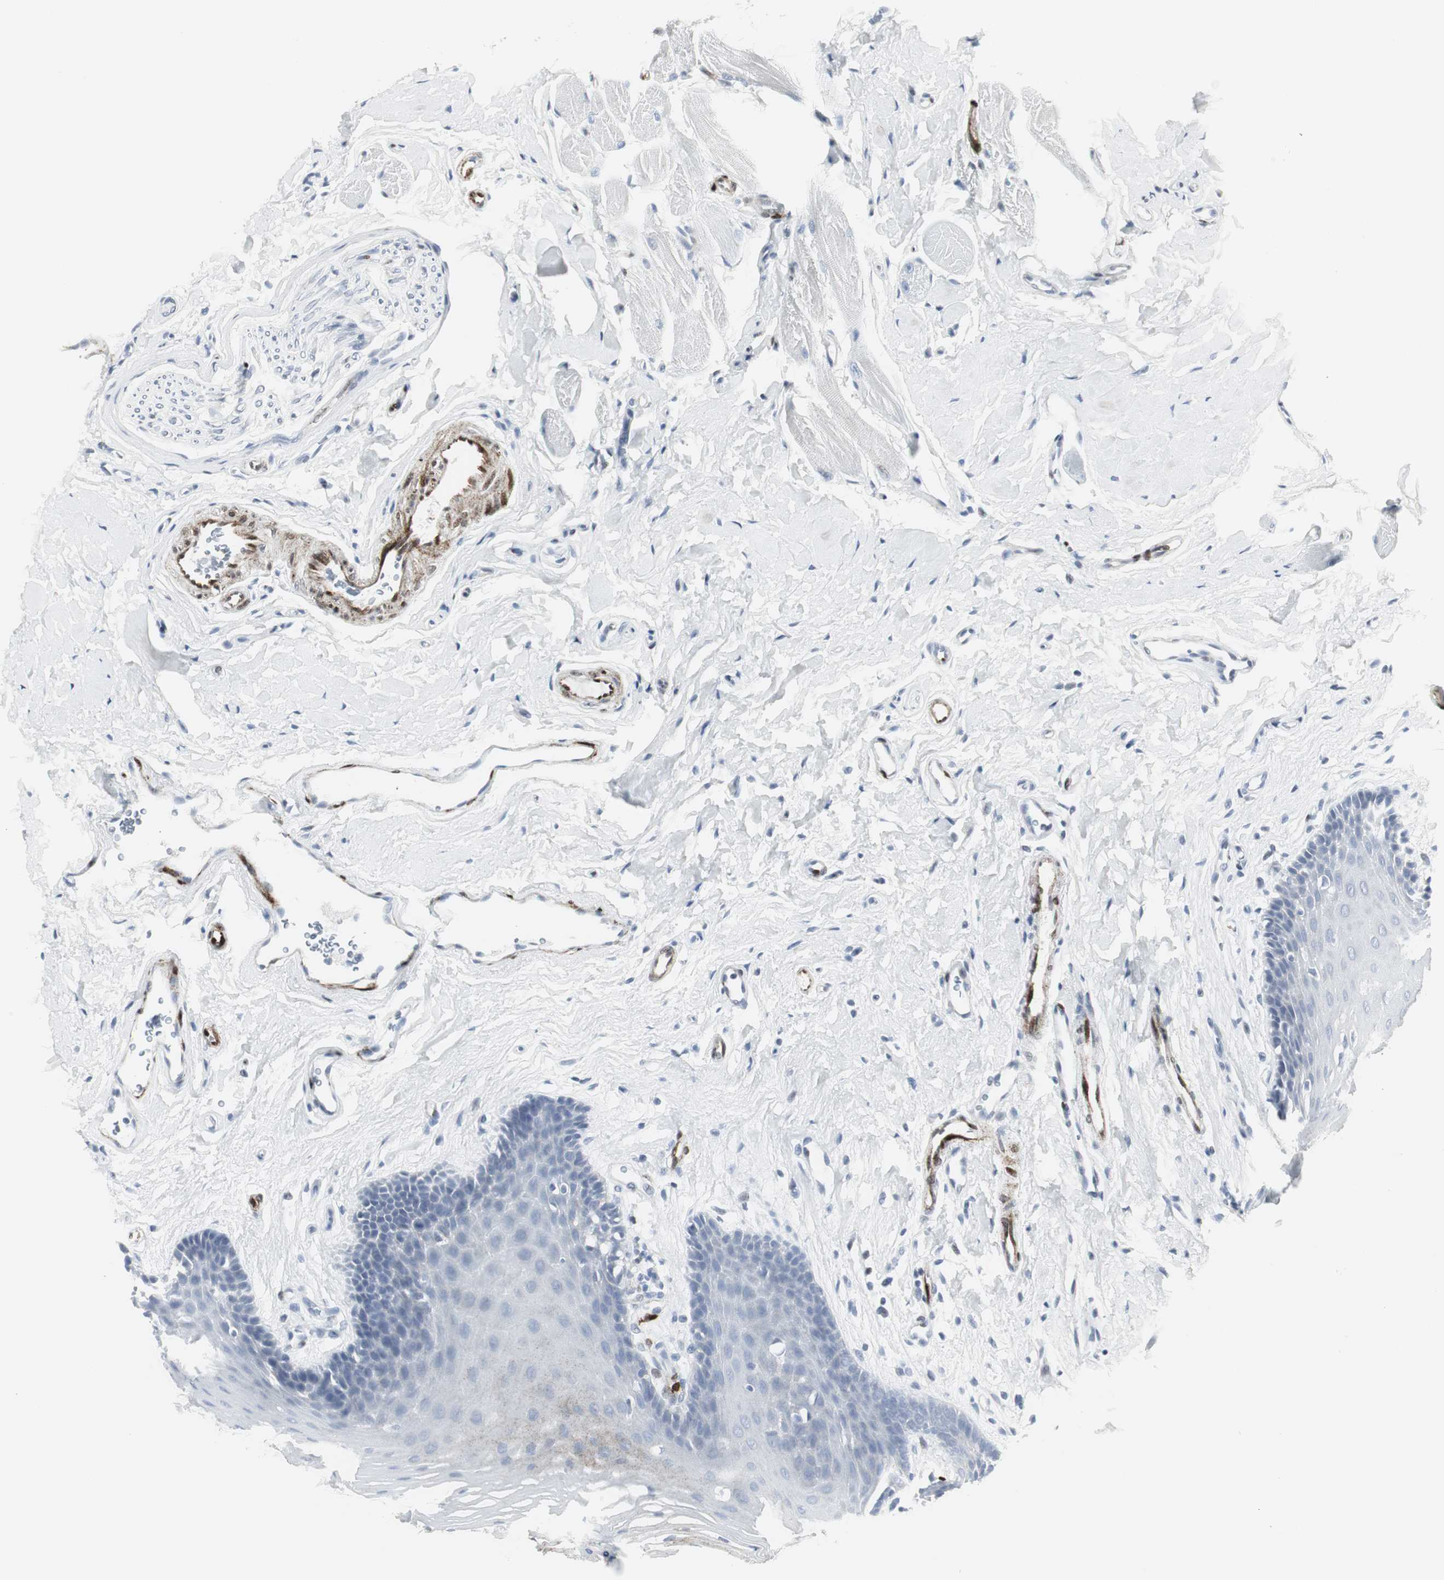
{"staining": {"intensity": "negative", "quantity": "none", "location": "none"}, "tissue": "oral mucosa", "cell_type": "Squamous epithelial cells", "image_type": "normal", "snomed": [{"axis": "morphology", "description": "Normal tissue, NOS"}, {"axis": "topography", "description": "Oral tissue"}], "caption": "Immunohistochemistry histopathology image of normal oral mucosa: oral mucosa stained with DAB (3,3'-diaminobenzidine) shows no significant protein positivity in squamous epithelial cells.", "gene": "PPP1R14A", "patient": {"sex": "male", "age": 62}}